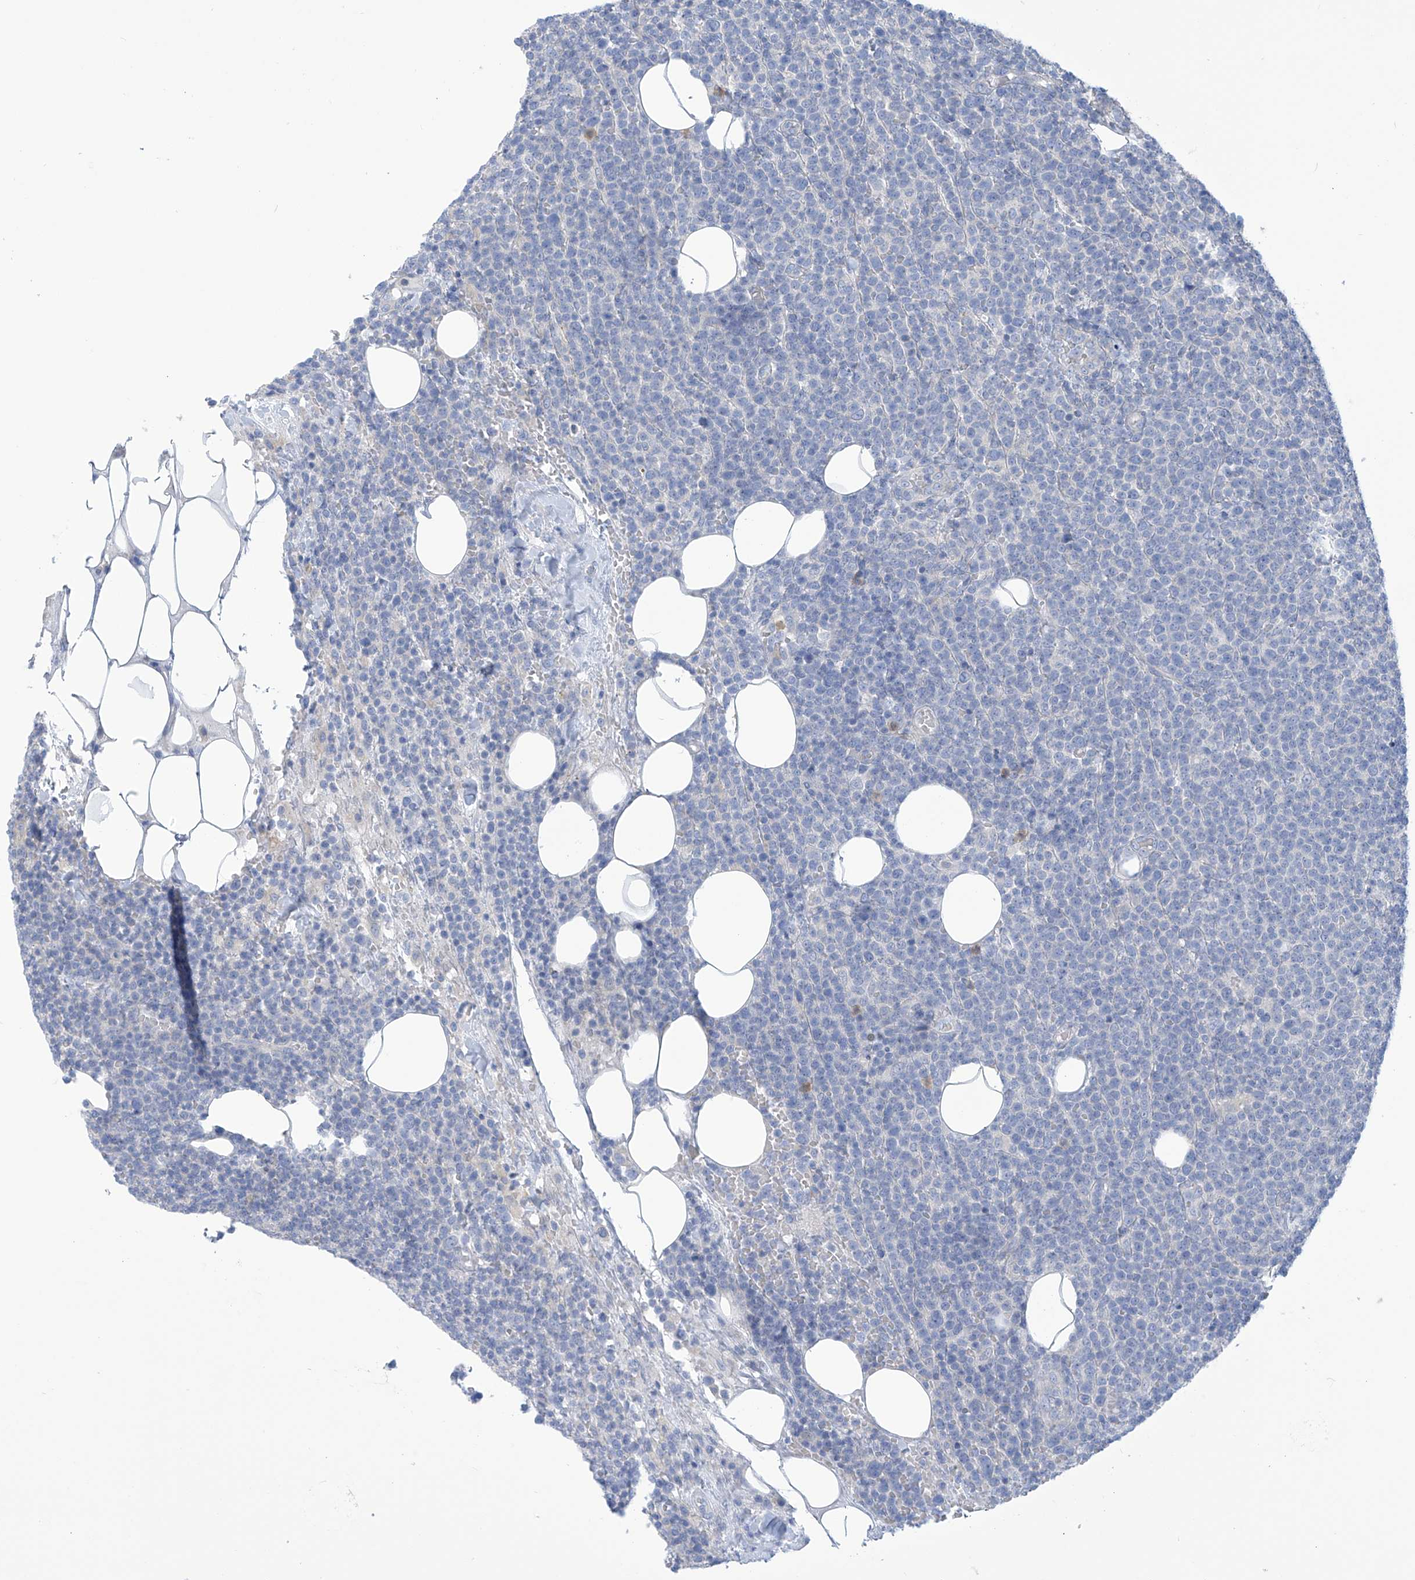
{"staining": {"intensity": "negative", "quantity": "none", "location": "none"}, "tissue": "lymphoma", "cell_type": "Tumor cells", "image_type": "cancer", "snomed": [{"axis": "morphology", "description": "Malignant lymphoma, non-Hodgkin's type, High grade"}, {"axis": "topography", "description": "Lymph node"}], "caption": "Malignant lymphoma, non-Hodgkin's type (high-grade) was stained to show a protein in brown. There is no significant staining in tumor cells.", "gene": "FABP2", "patient": {"sex": "male", "age": 61}}